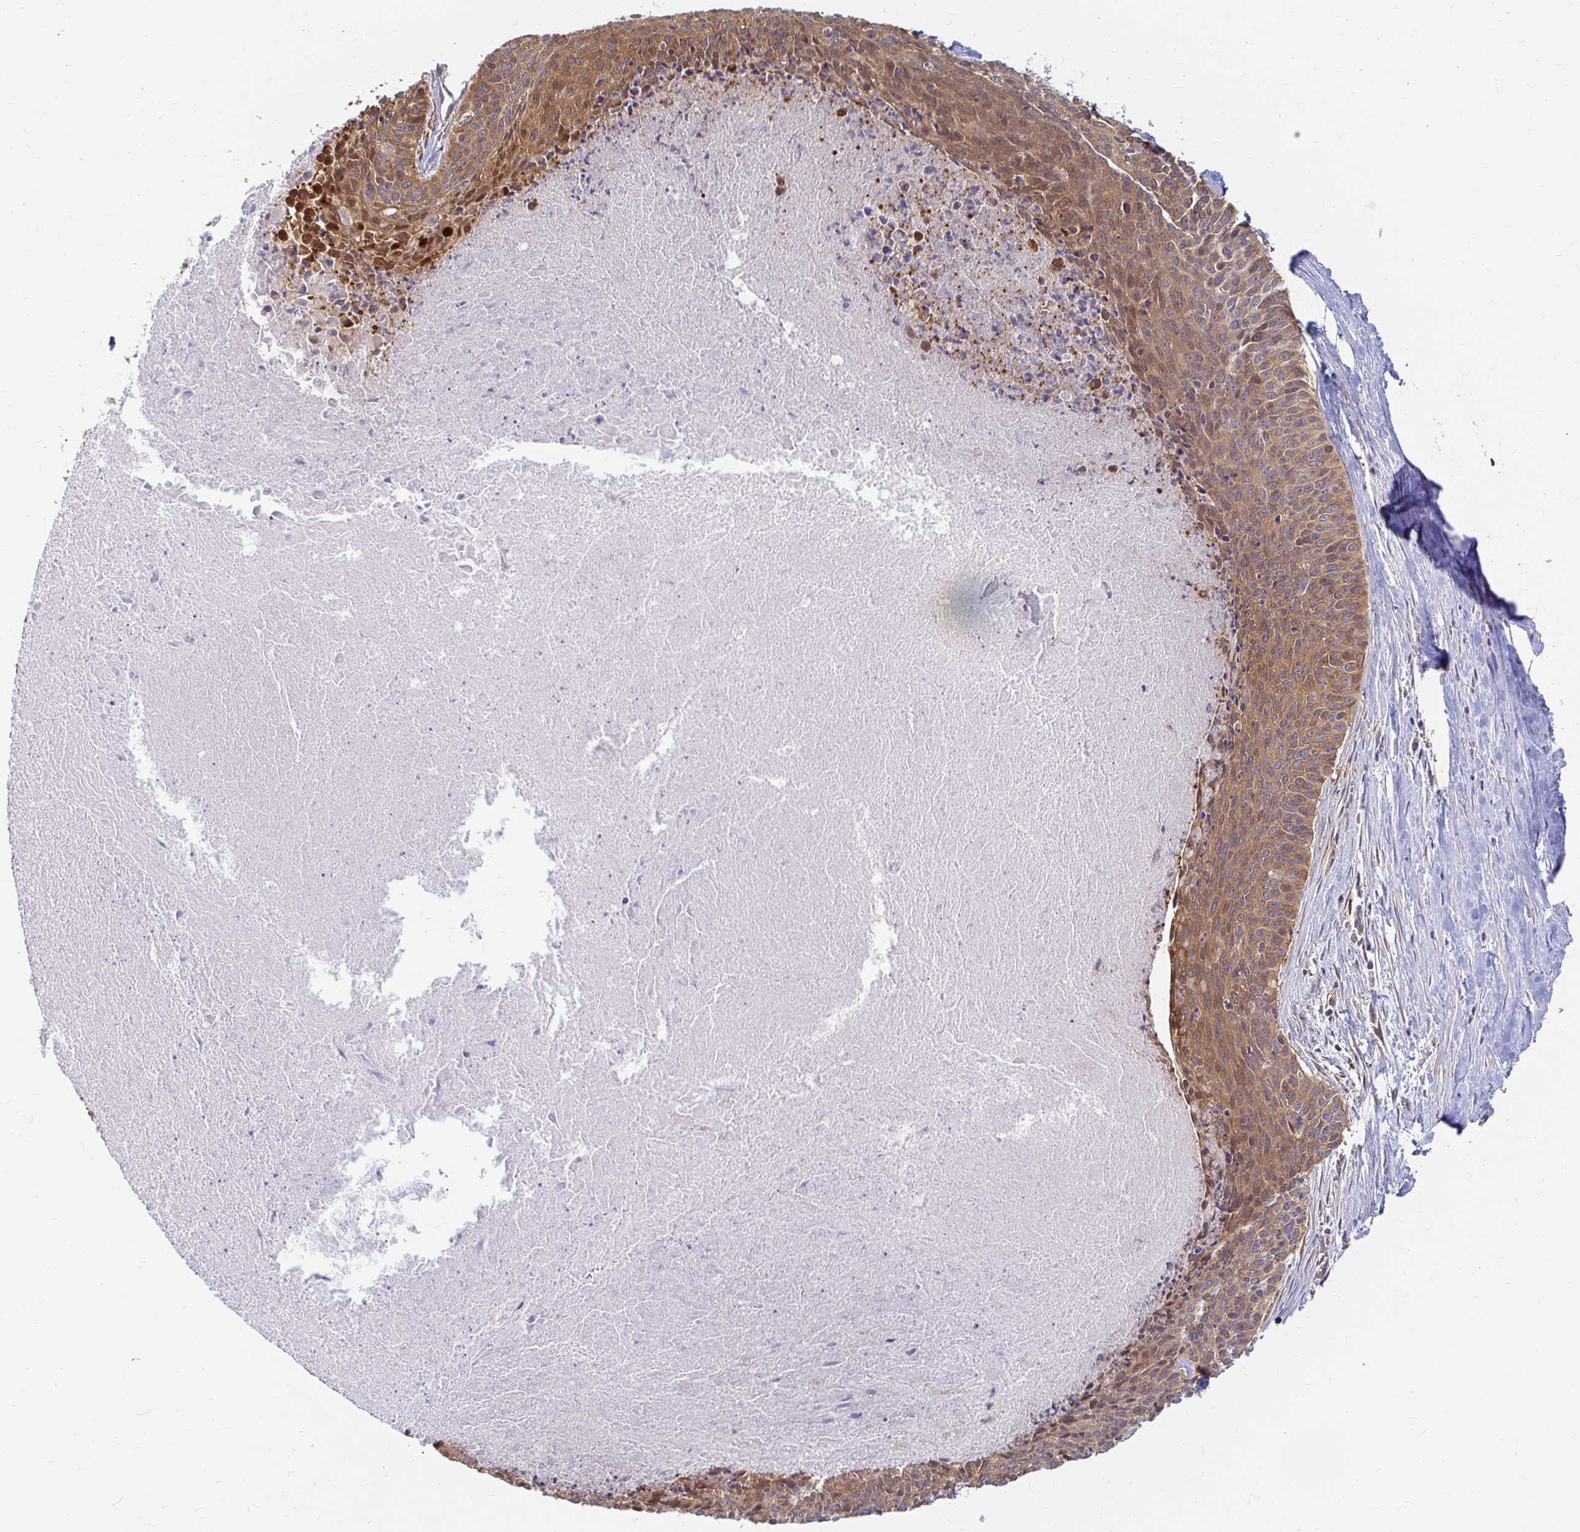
{"staining": {"intensity": "moderate", "quantity": ">75%", "location": "cytoplasmic/membranous"}, "tissue": "cervical cancer", "cell_type": "Tumor cells", "image_type": "cancer", "snomed": [{"axis": "morphology", "description": "Squamous cell carcinoma, NOS"}, {"axis": "topography", "description": "Cervix"}], "caption": "Cervical cancer (squamous cell carcinoma) stained with immunohistochemistry shows moderate cytoplasmic/membranous positivity in approximately >75% of tumor cells.", "gene": "CAST", "patient": {"sex": "female", "age": 55}}